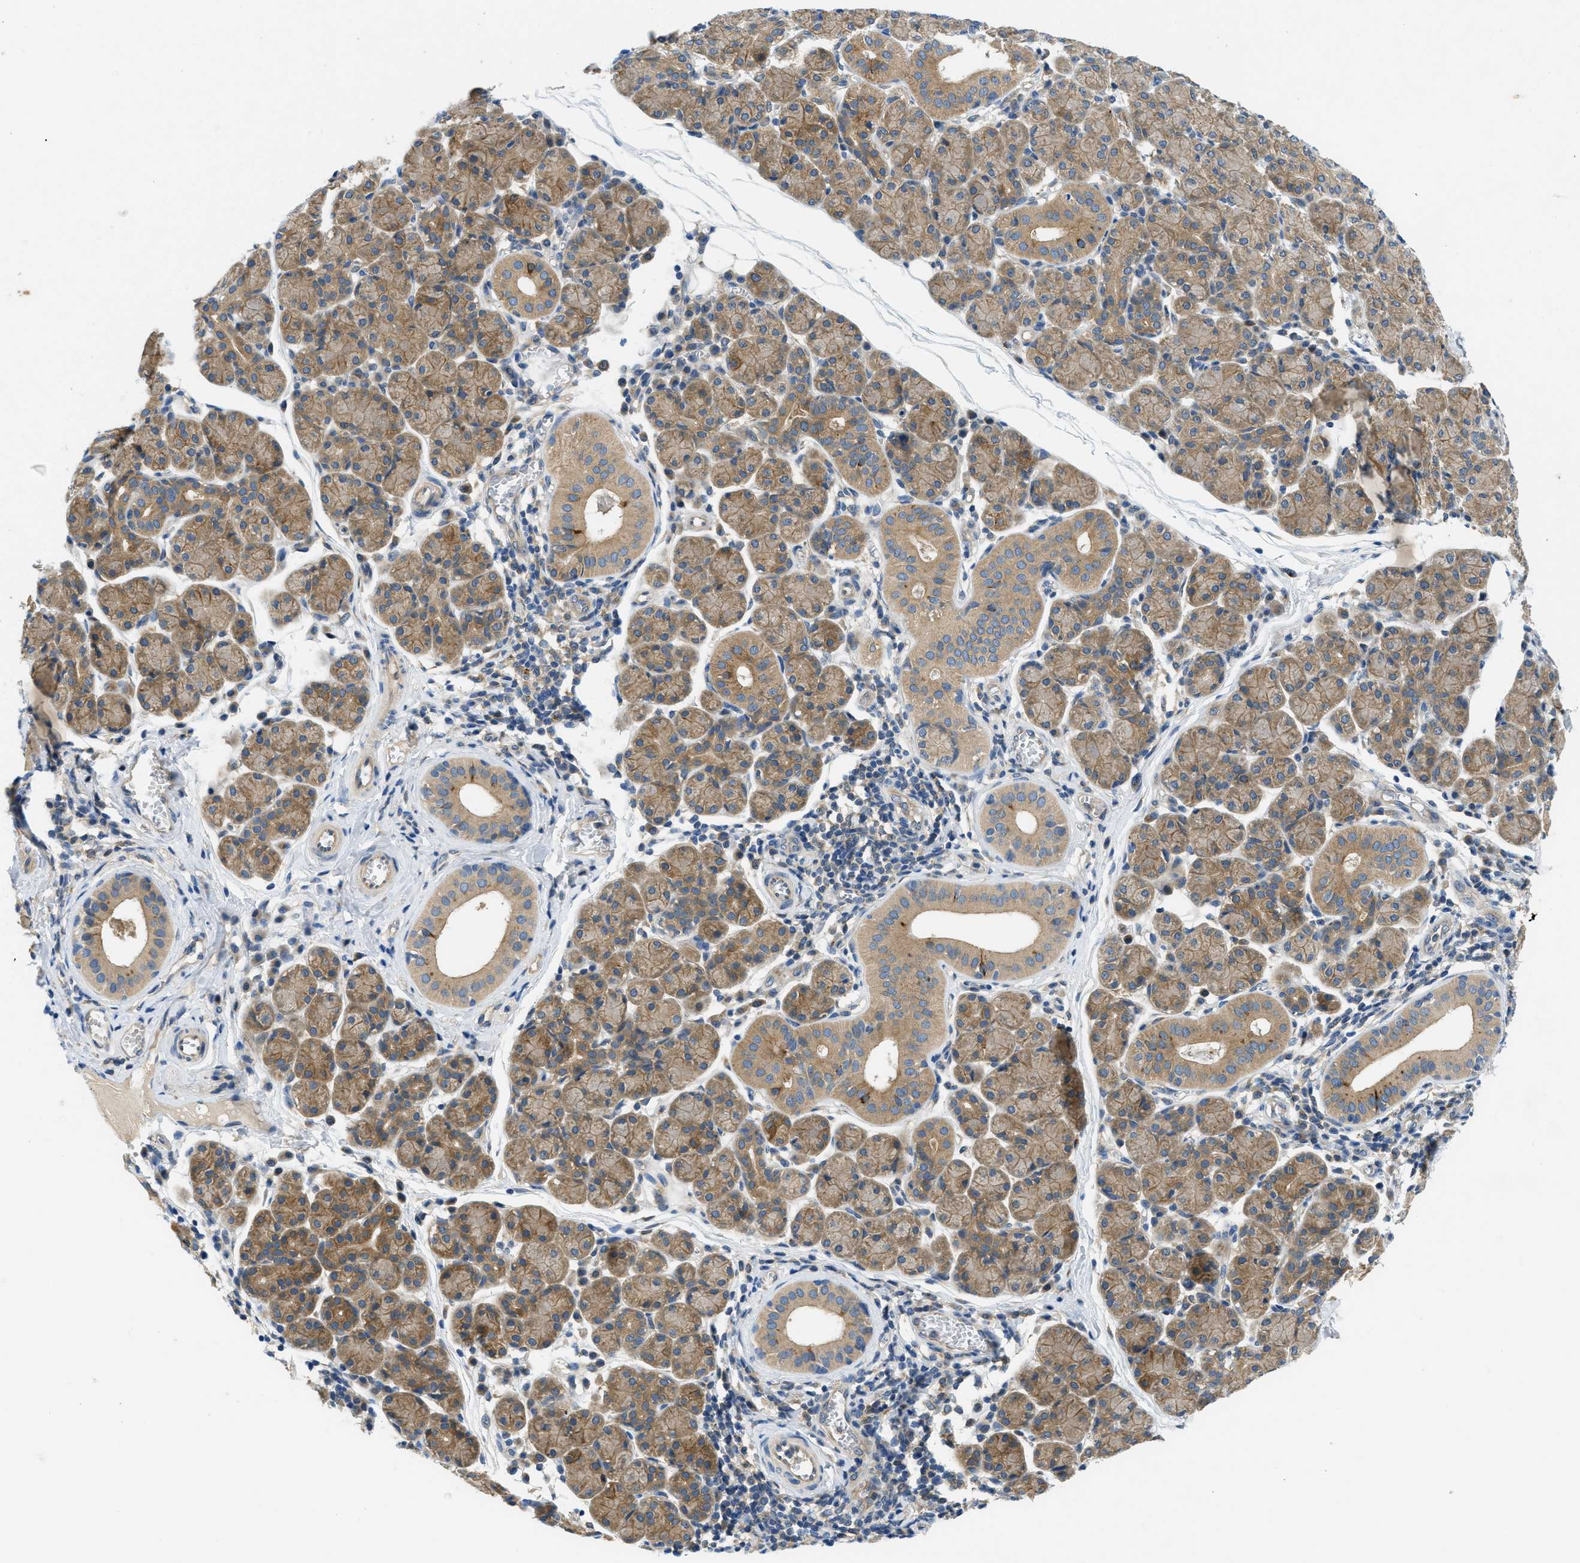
{"staining": {"intensity": "moderate", "quantity": "25%-75%", "location": "cytoplasmic/membranous"}, "tissue": "salivary gland", "cell_type": "Glandular cells", "image_type": "normal", "snomed": [{"axis": "morphology", "description": "Normal tissue, NOS"}, {"axis": "morphology", "description": "Inflammation, NOS"}, {"axis": "topography", "description": "Lymph node"}, {"axis": "topography", "description": "Salivary gland"}], "caption": "High-power microscopy captured an immunohistochemistry (IHC) histopathology image of unremarkable salivary gland, revealing moderate cytoplasmic/membranous expression in about 25%-75% of glandular cells. The staining was performed using DAB (3,3'-diaminobenzidine) to visualize the protein expression in brown, while the nuclei were stained in blue with hematoxylin (Magnification: 20x).", "gene": "RIPK2", "patient": {"sex": "male", "age": 3}}